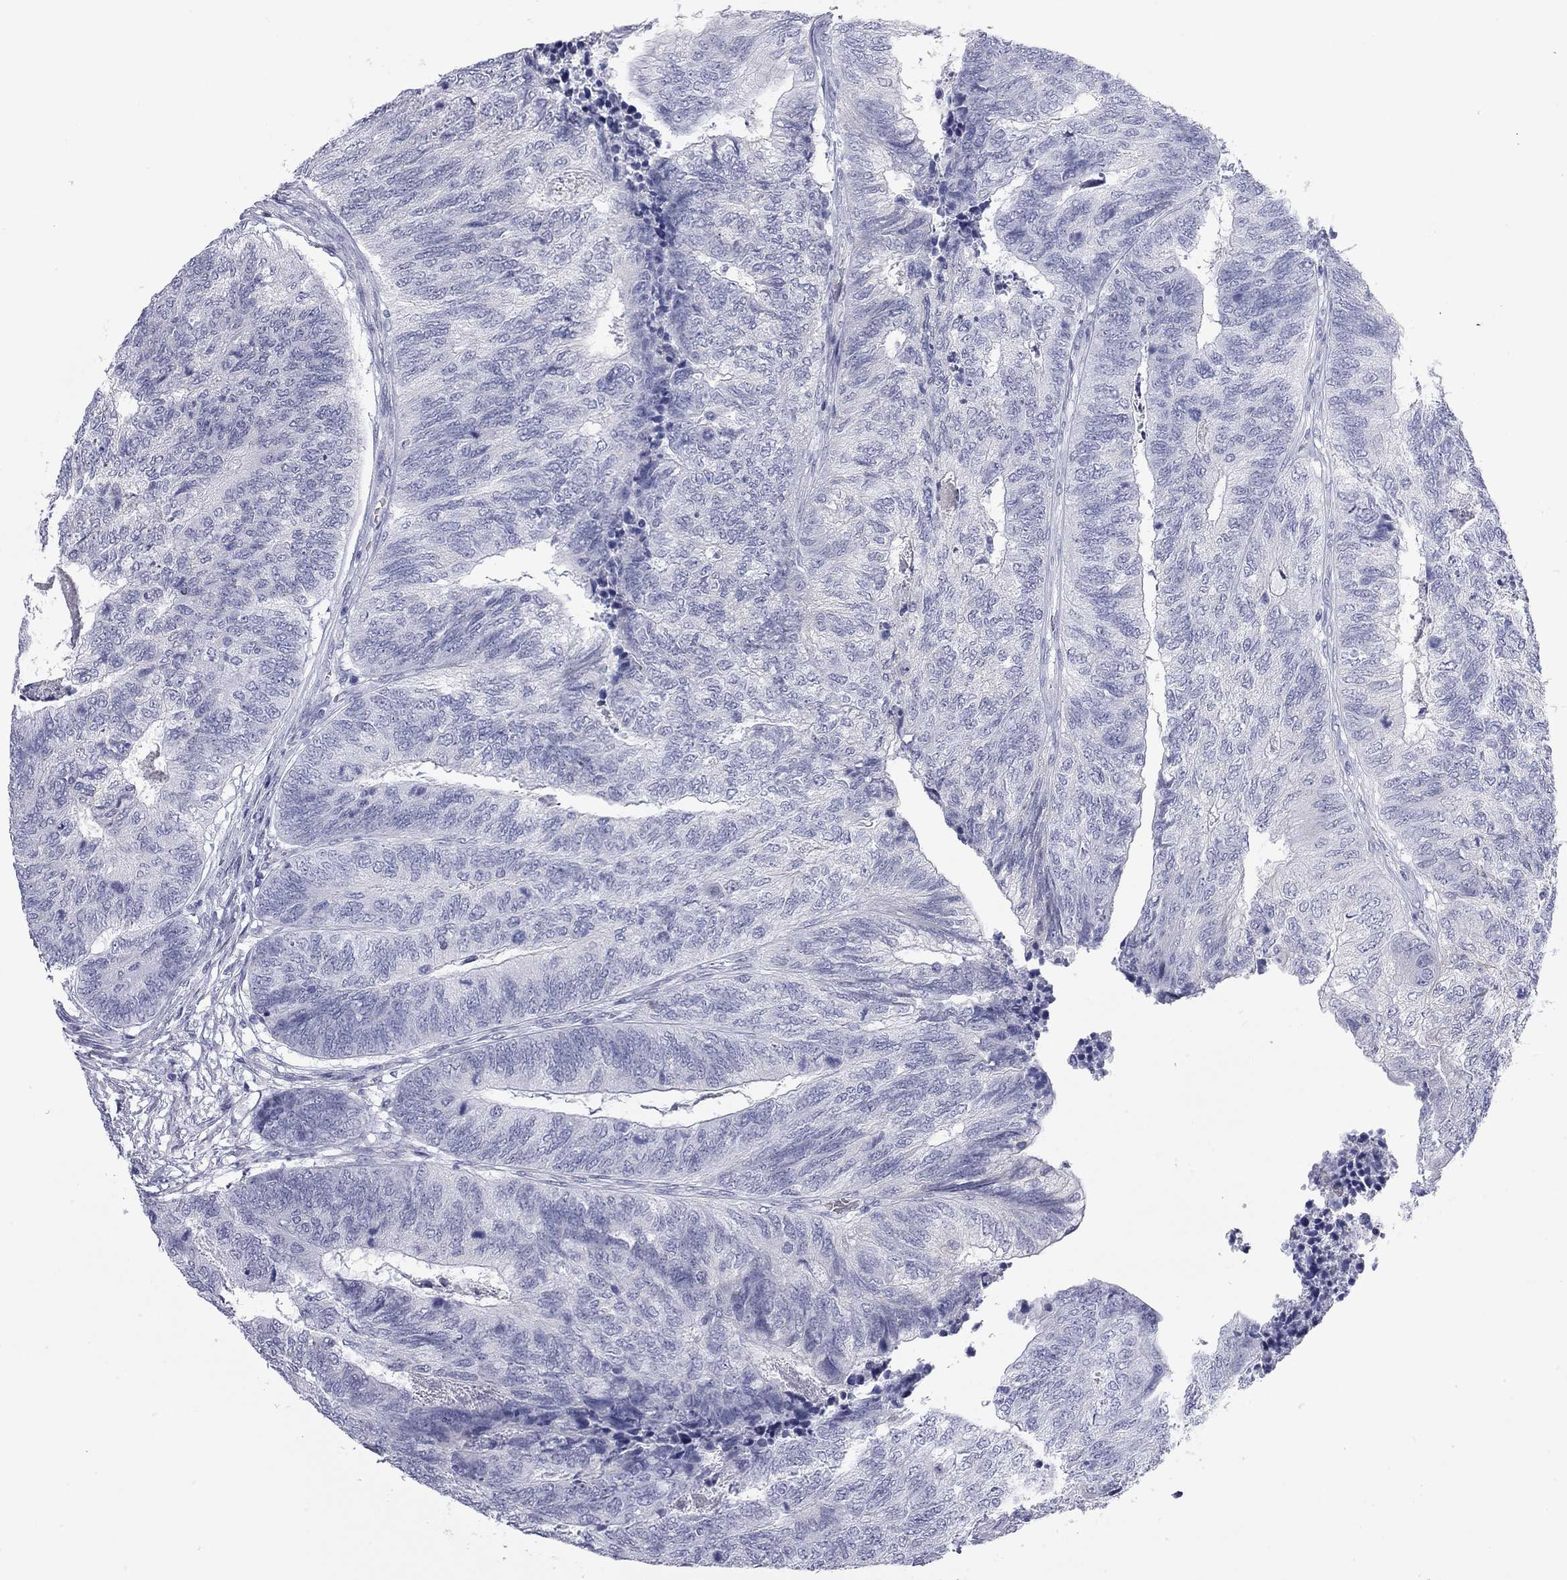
{"staining": {"intensity": "negative", "quantity": "none", "location": "none"}, "tissue": "colorectal cancer", "cell_type": "Tumor cells", "image_type": "cancer", "snomed": [{"axis": "morphology", "description": "Adenocarcinoma, NOS"}, {"axis": "topography", "description": "Colon"}], "caption": "Image shows no protein positivity in tumor cells of colorectal cancer (adenocarcinoma) tissue.", "gene": "AK8", "patient": {"sex": "female", "age": 67}}